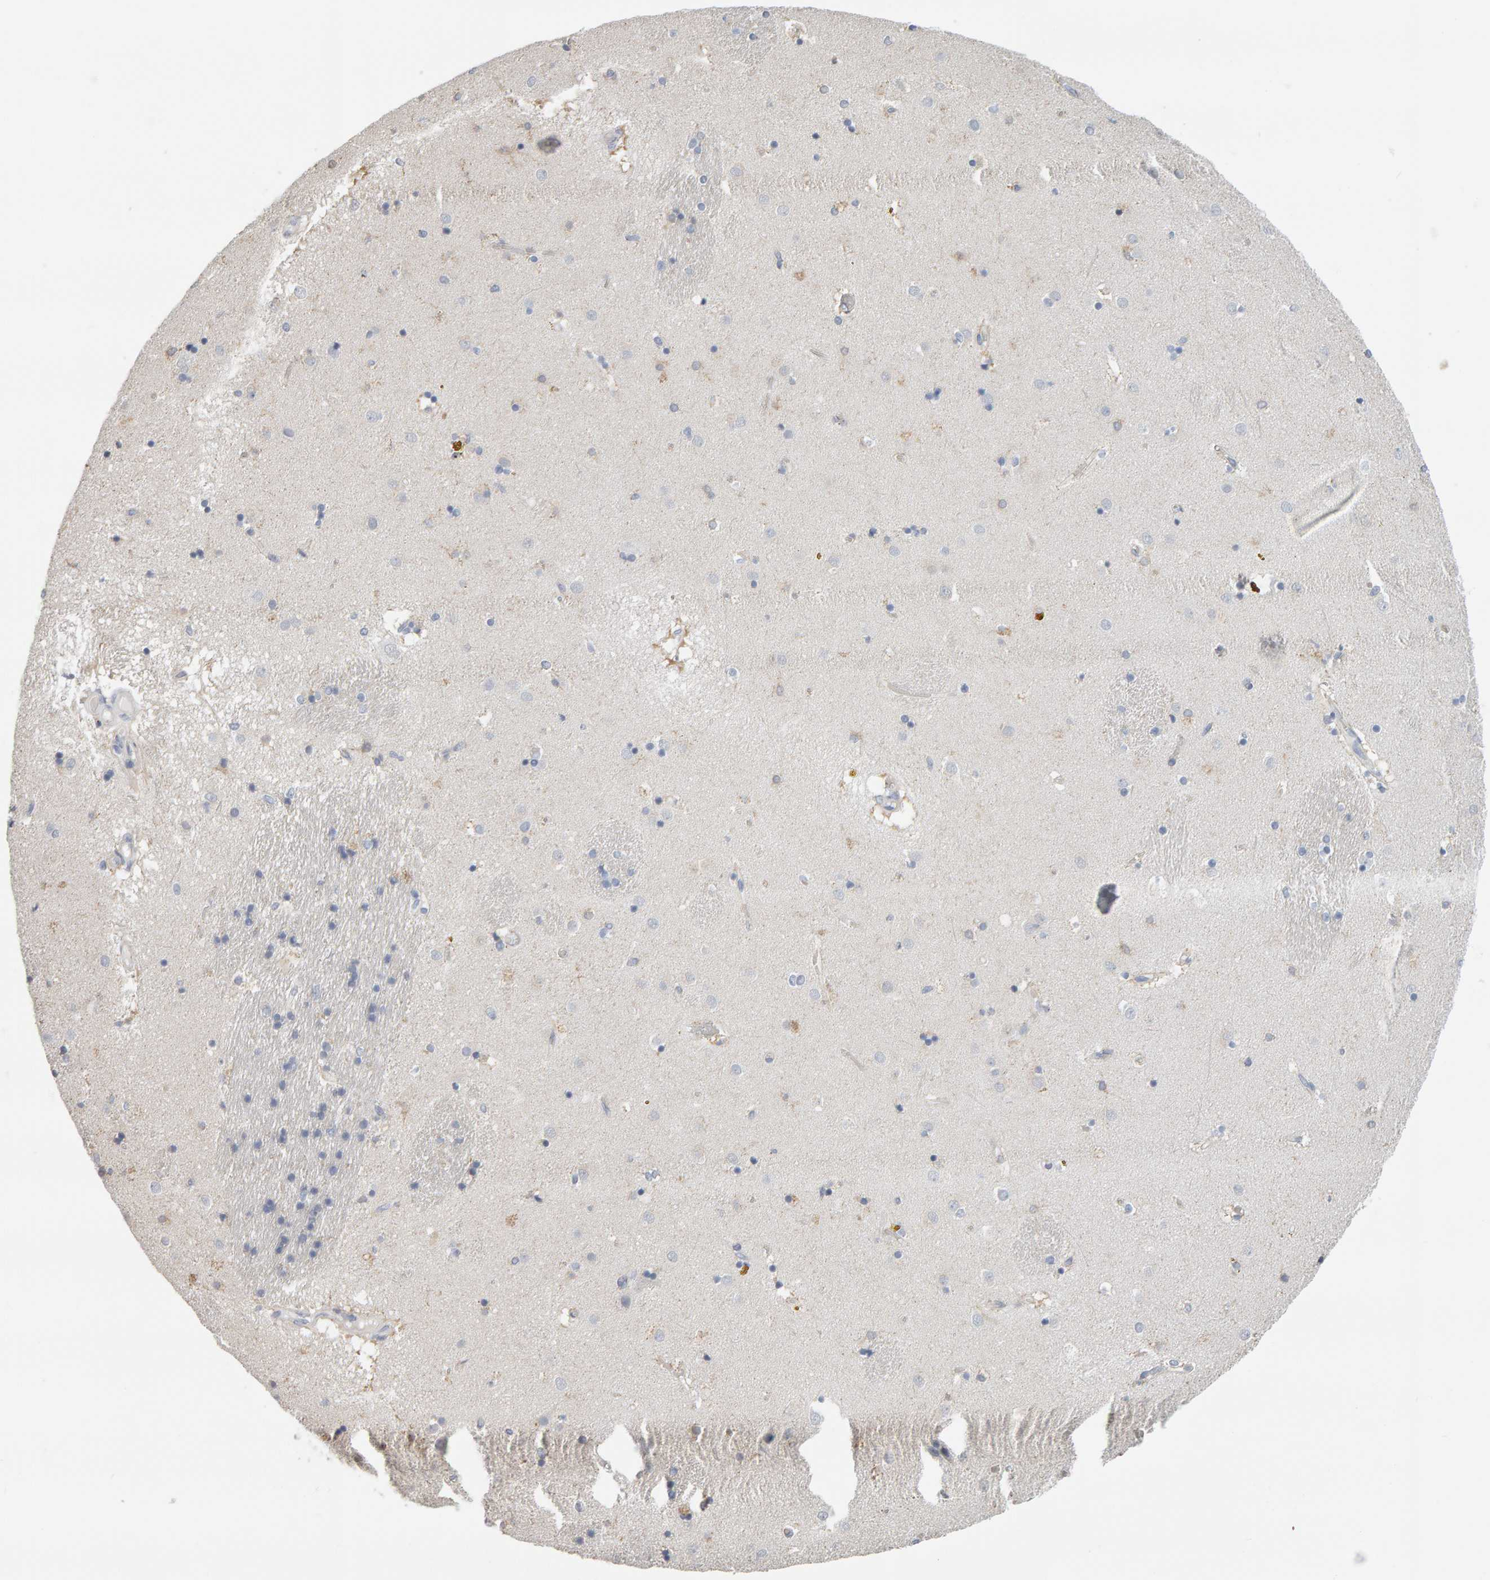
{"staining": {"intensity": "weak", "quantity": "<25%", "location": "cytoplasmic/membranous"}, "tissue": "caudate", "cell_type": "Glial cells", "image_type": "normal", "snomed": [{"axis": "morphology", "description": "Normal tissue, NOS"}, {"axis": "topography", "description": "Lateral ventricle wall"}], "caption": "Image shows no protein staining in glial cells of unremarkable caudate.", "gene": "ADHFE1", "patient": {"sex": "male", "age": 70}}